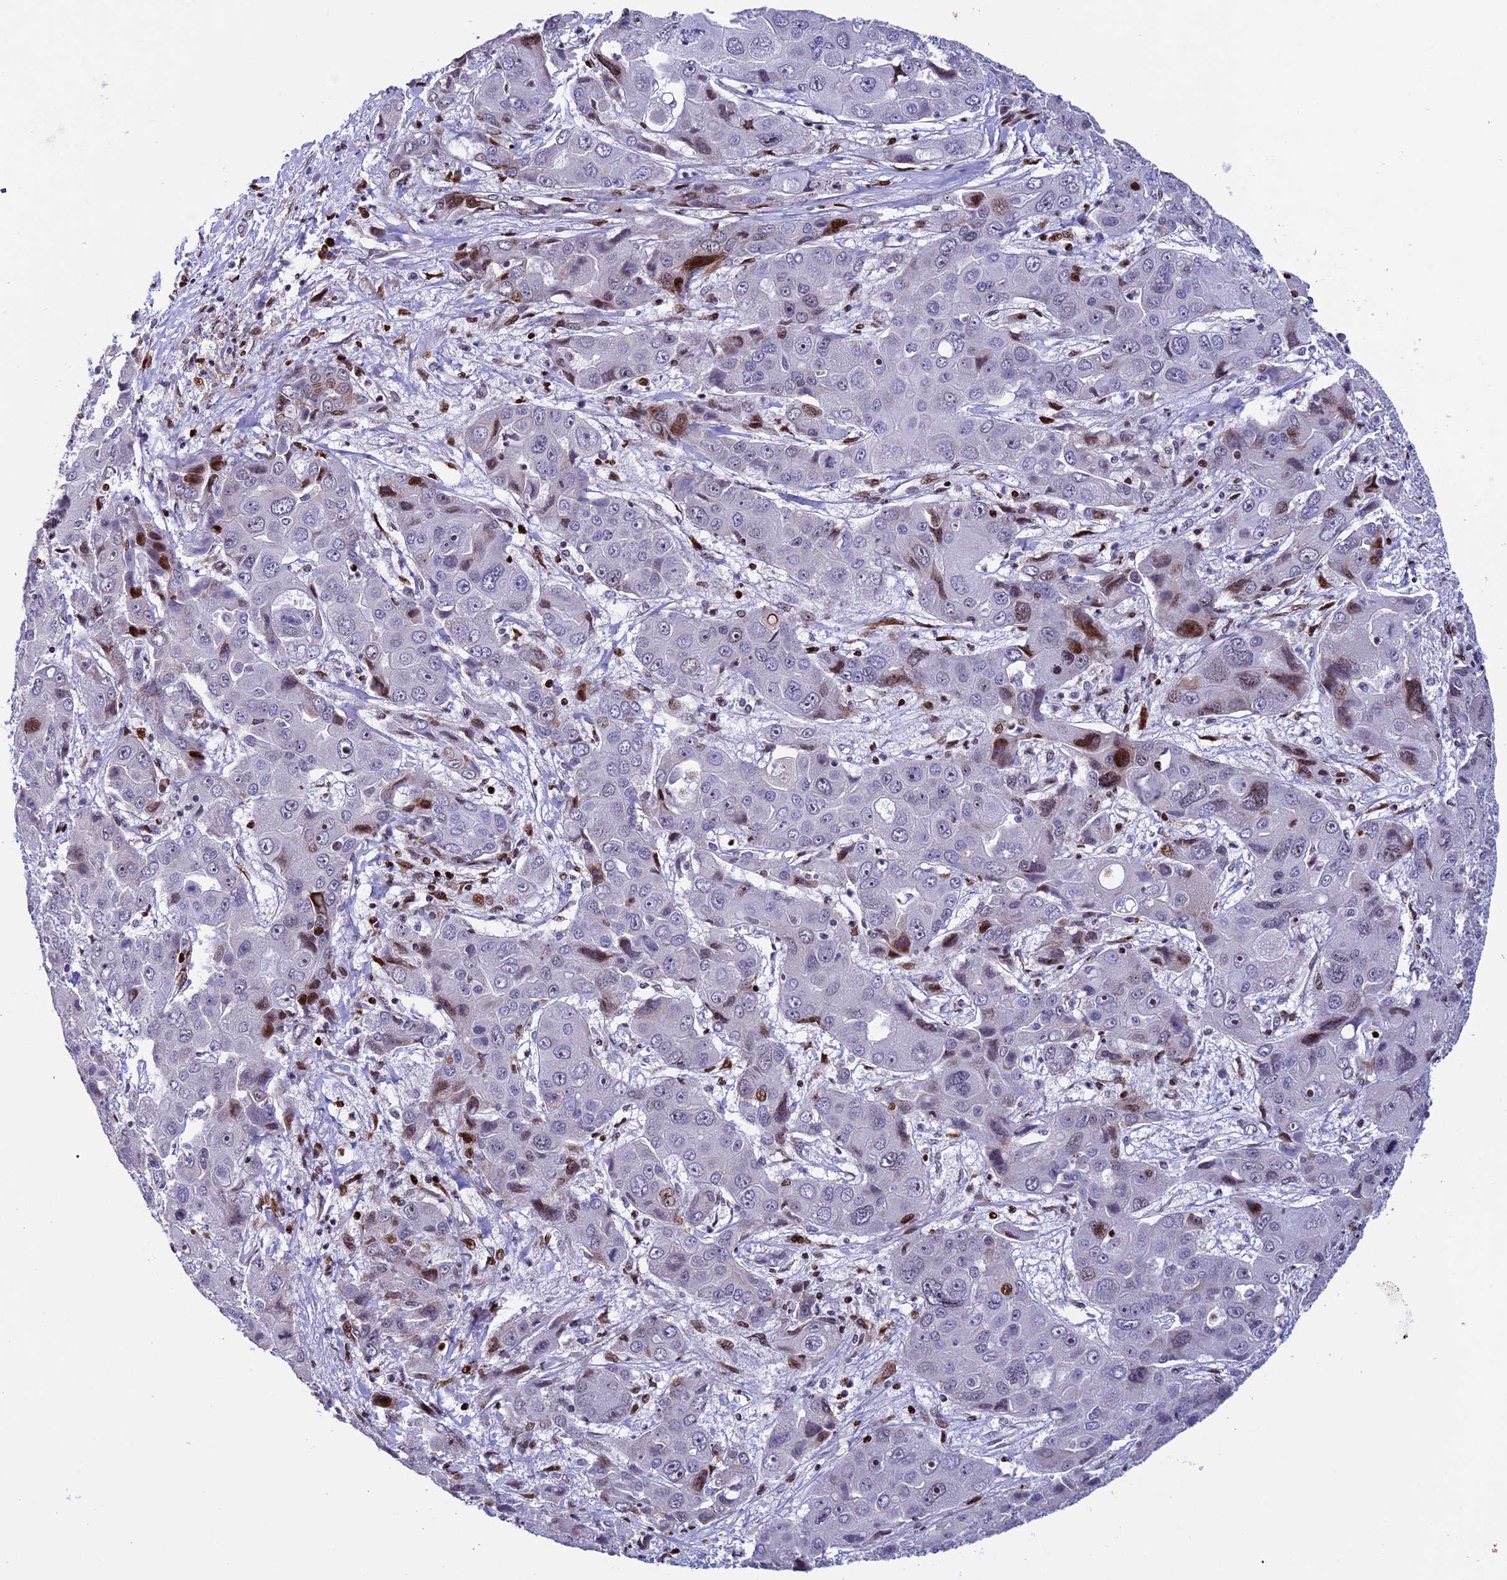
{"staining": {"intensity": "strong", "quantity": "<25%", "location": "nuclear"}, "tissue": "liver cancer", "cell_type": "Tumor cells", "image_type": "cancer", "snomed": [{"axis": "morphology", "description": "Cholangiocarcinoma"}, {"axis": "topography", "description": "Liver"}], "caption": "A brown stain labels strong nuclear staining of a protein in human liver cholangiocarcinoma tumor cells. The staining is performed using DAB (3,3'-diaminobenzidine) brown chromogen to label protein expression. The nuclei are counter-stained blue using hematoxylin.", "gene": "BTBD3", "patient": {"sex": "male", "age": 67}}